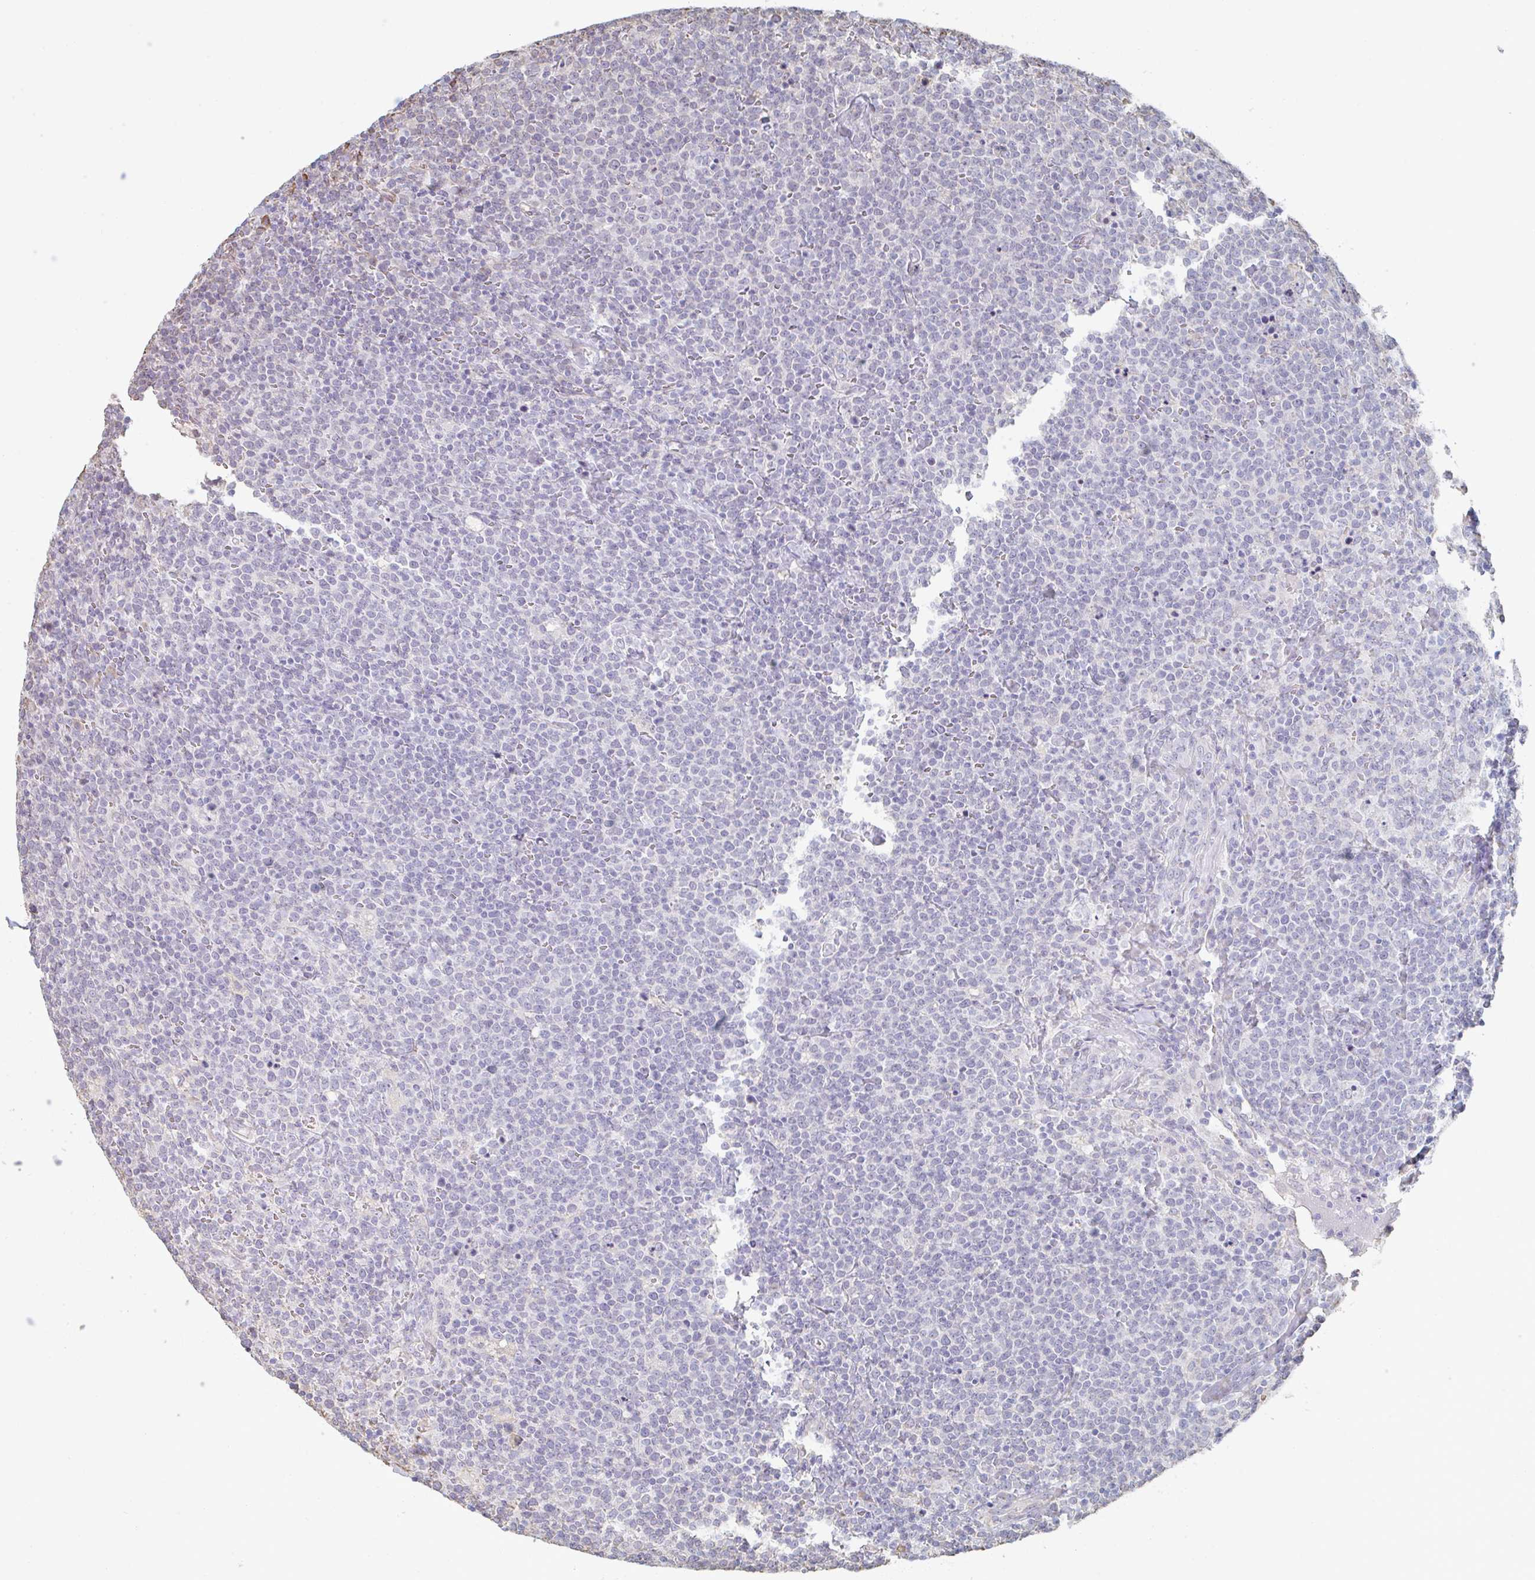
{"staining": {"intensity": "negative", "quantity": "none", "location": "none"}, "tissue": "lymphoma", "cell_type": "Tumor cells", "image_type": "cancer", "snomed": [{"axis": "morphology", "description": "Malignant lymphoma, non-Hodgkin's type, High grade"}, {"axis": "topography", "description": "Lymph node"}], "caption": "Immunohistochemistry image of human malignant lymphoma, non-Hodgkin's type (high-grade) stained for a protein (brown), which reveals no positivity in tumor cells. (DAB (3,3'-diaminobenzidine) immunohistochemistry visualized using brightfield microscopy, high magnification).", "gene": "RAB5IF", "patient": {"sex": "male", "age": 61}}